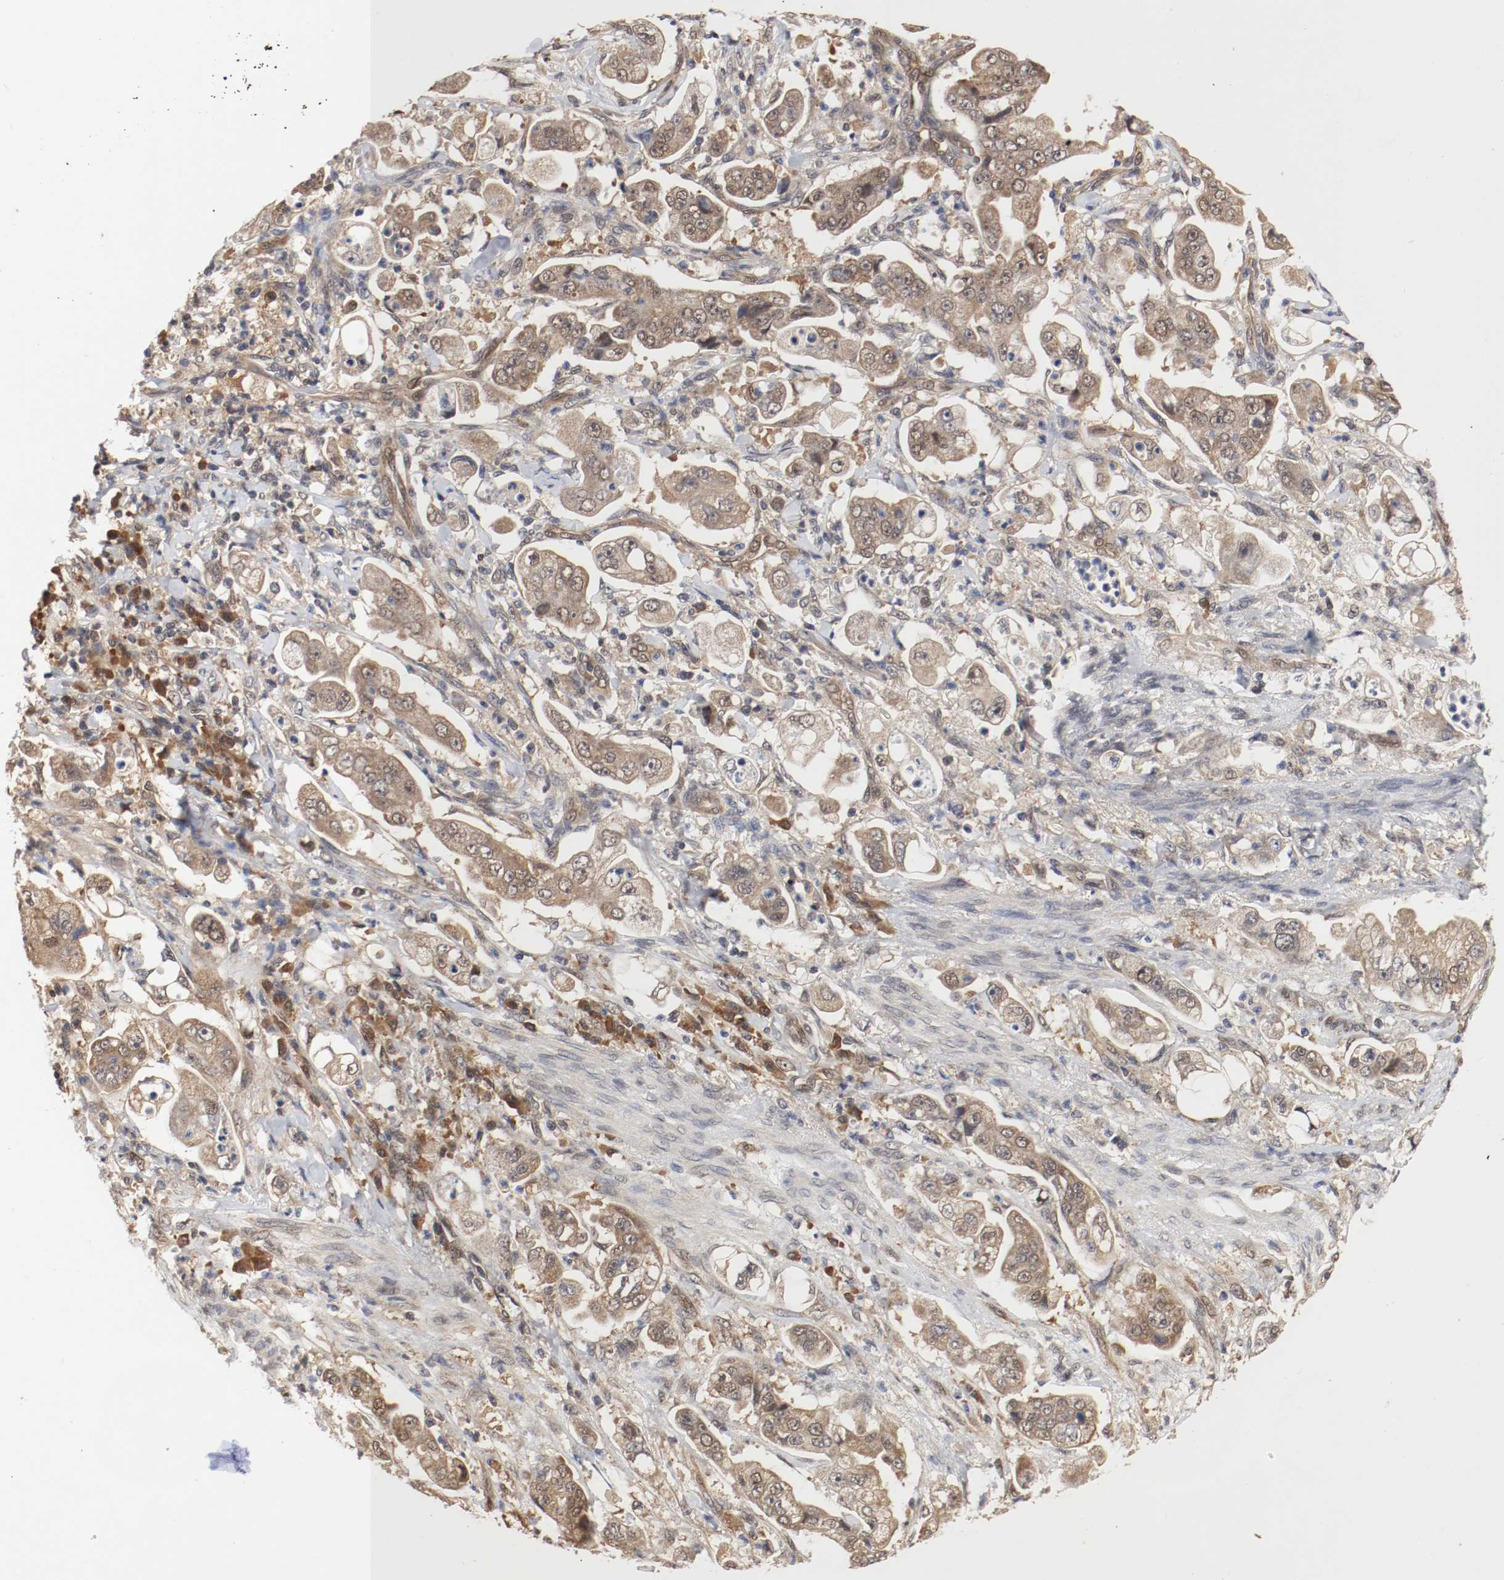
{"staining": {"intensity": "moderate", "quantity": ">75%", "location": "cytoplasmic/membranous"}, "tissue": "stomach cancer", "cell_type": "Tumor cells", "image_type": "cancer", "snomed": [{"axis": "morphology", "description": "Adenocarcinoma, NOS"}, {"axis": "topography", "description": "Stomach"}], "caption": "Moderate cytoplasmic/membranous protein staining is identified in about >75% of tumor cells in stomach adenocarcinoma.", "gene": "AFG3L2", "patient": {"sex": "male", "age": 62}}